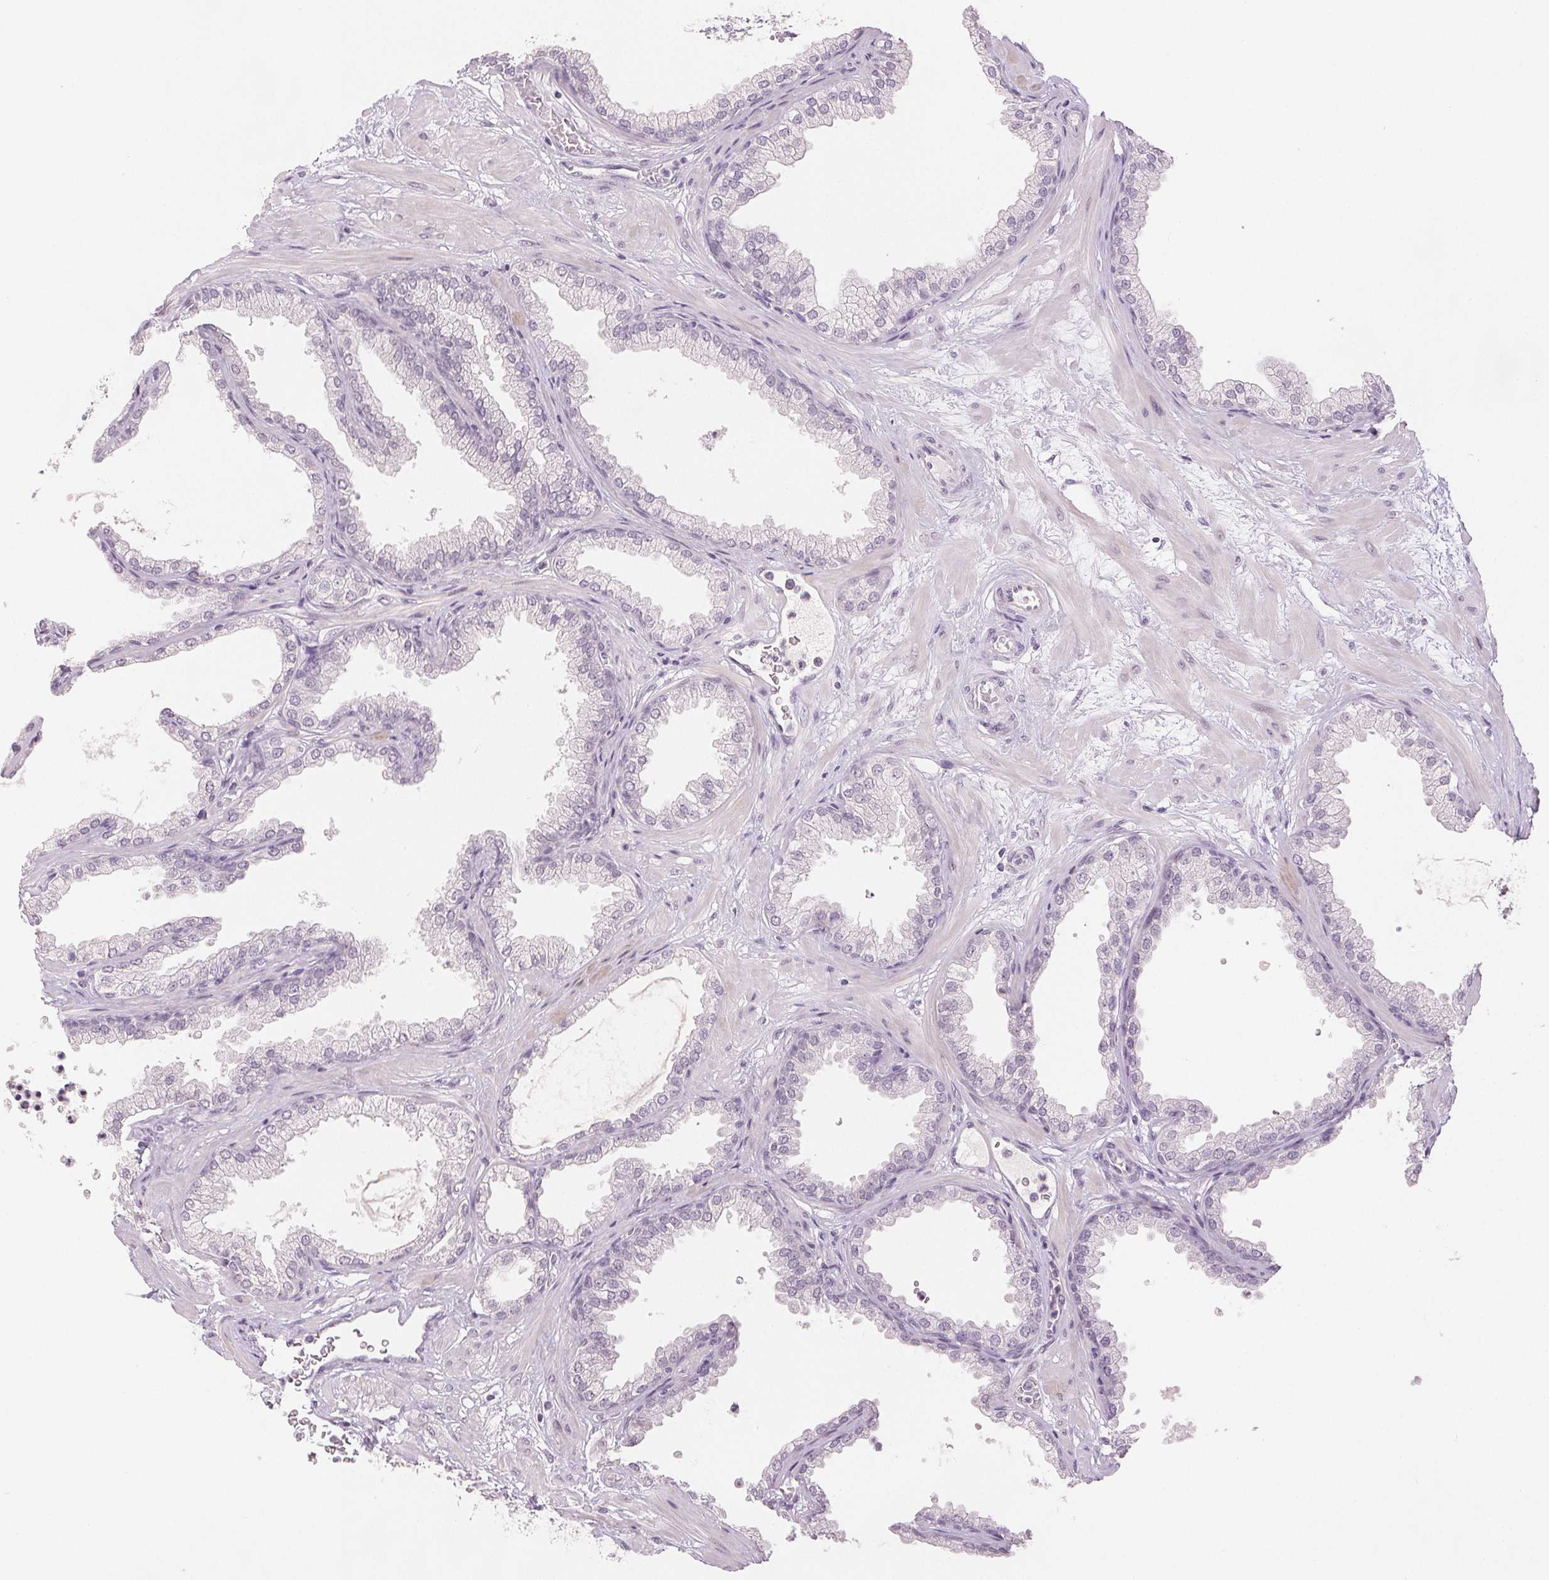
{"staining": {"intensity": "negative", "quantity": "none", "location": "none"}, "tissue": "prostate", "cell_type": "Glandular cells", "image_type": "normal", "snomed": [{"axis": "morphology", "description": "Normal tissue, NOS"}, {"axis": "topography", "description": "Prostate"}], "caption": "High magnification brightfield microscopy of unremarkable prostate stained with DAB (3,3'-diaminobenzidine) (brown) and counterstained with hematoxylin (blue): glandular cells show no significant expression. (Stains: DAB (3,3'-diaminobenzidine) IHC with hematoxylin counter stain, Microscopy: brightfield microscopy at high magnification).", "gene": "SLC27A5", "patient": {"sex": "male", "age": 37}}